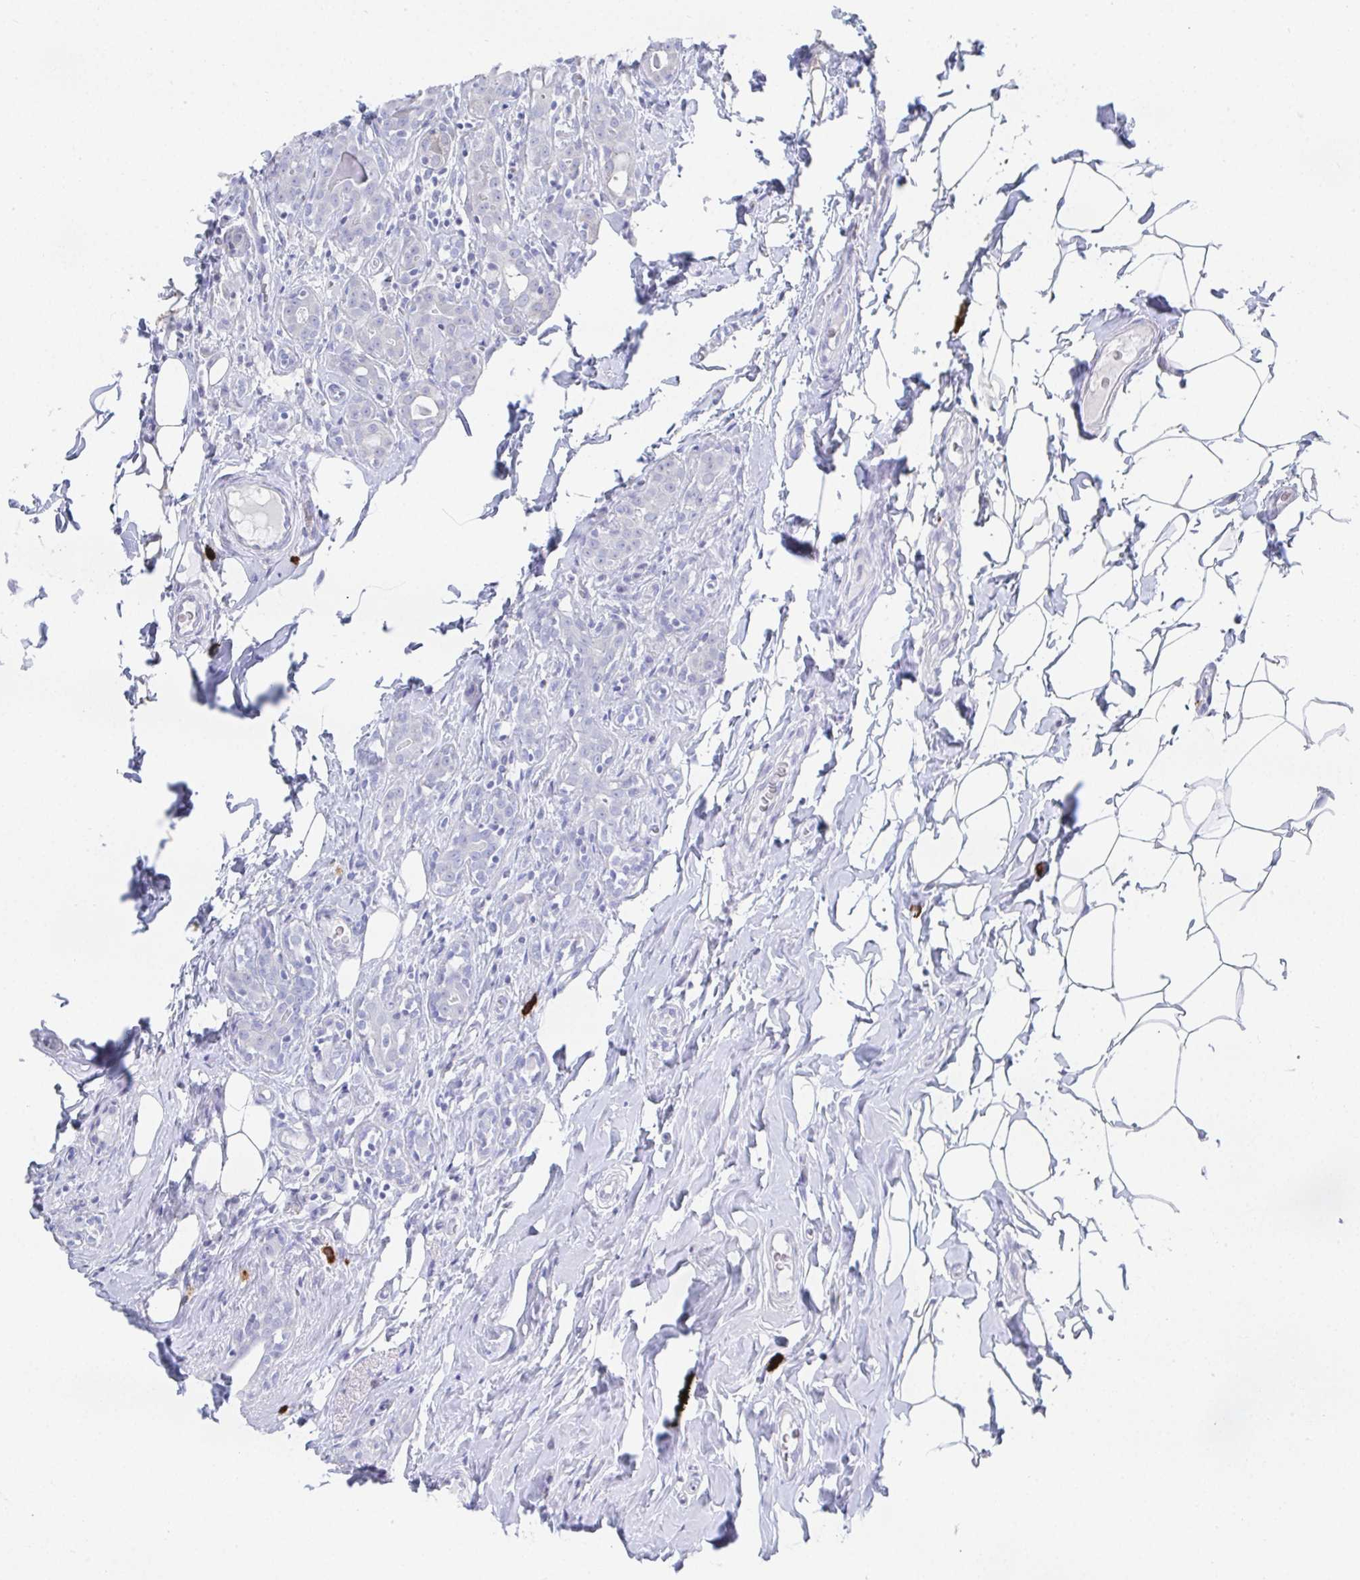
{"staining": {"intensity": "negative", "quantity": "none", "location": "none"}, "tissue": "breast cancer", "cell_type": "Tumor cells", "image_type": "cancer", "snomed": [{"axis": "morphology", "description": "Duct carcinoma"}, {"axis": "topography", "description": "Breast"}], "caption": "A histopathology image of intraductal carcinoma (breast) stained for a protein demonstrates no brown staining in tumor cells.", "gene": "GRIA1", "patient": {"sex": "female", "age": 43}}